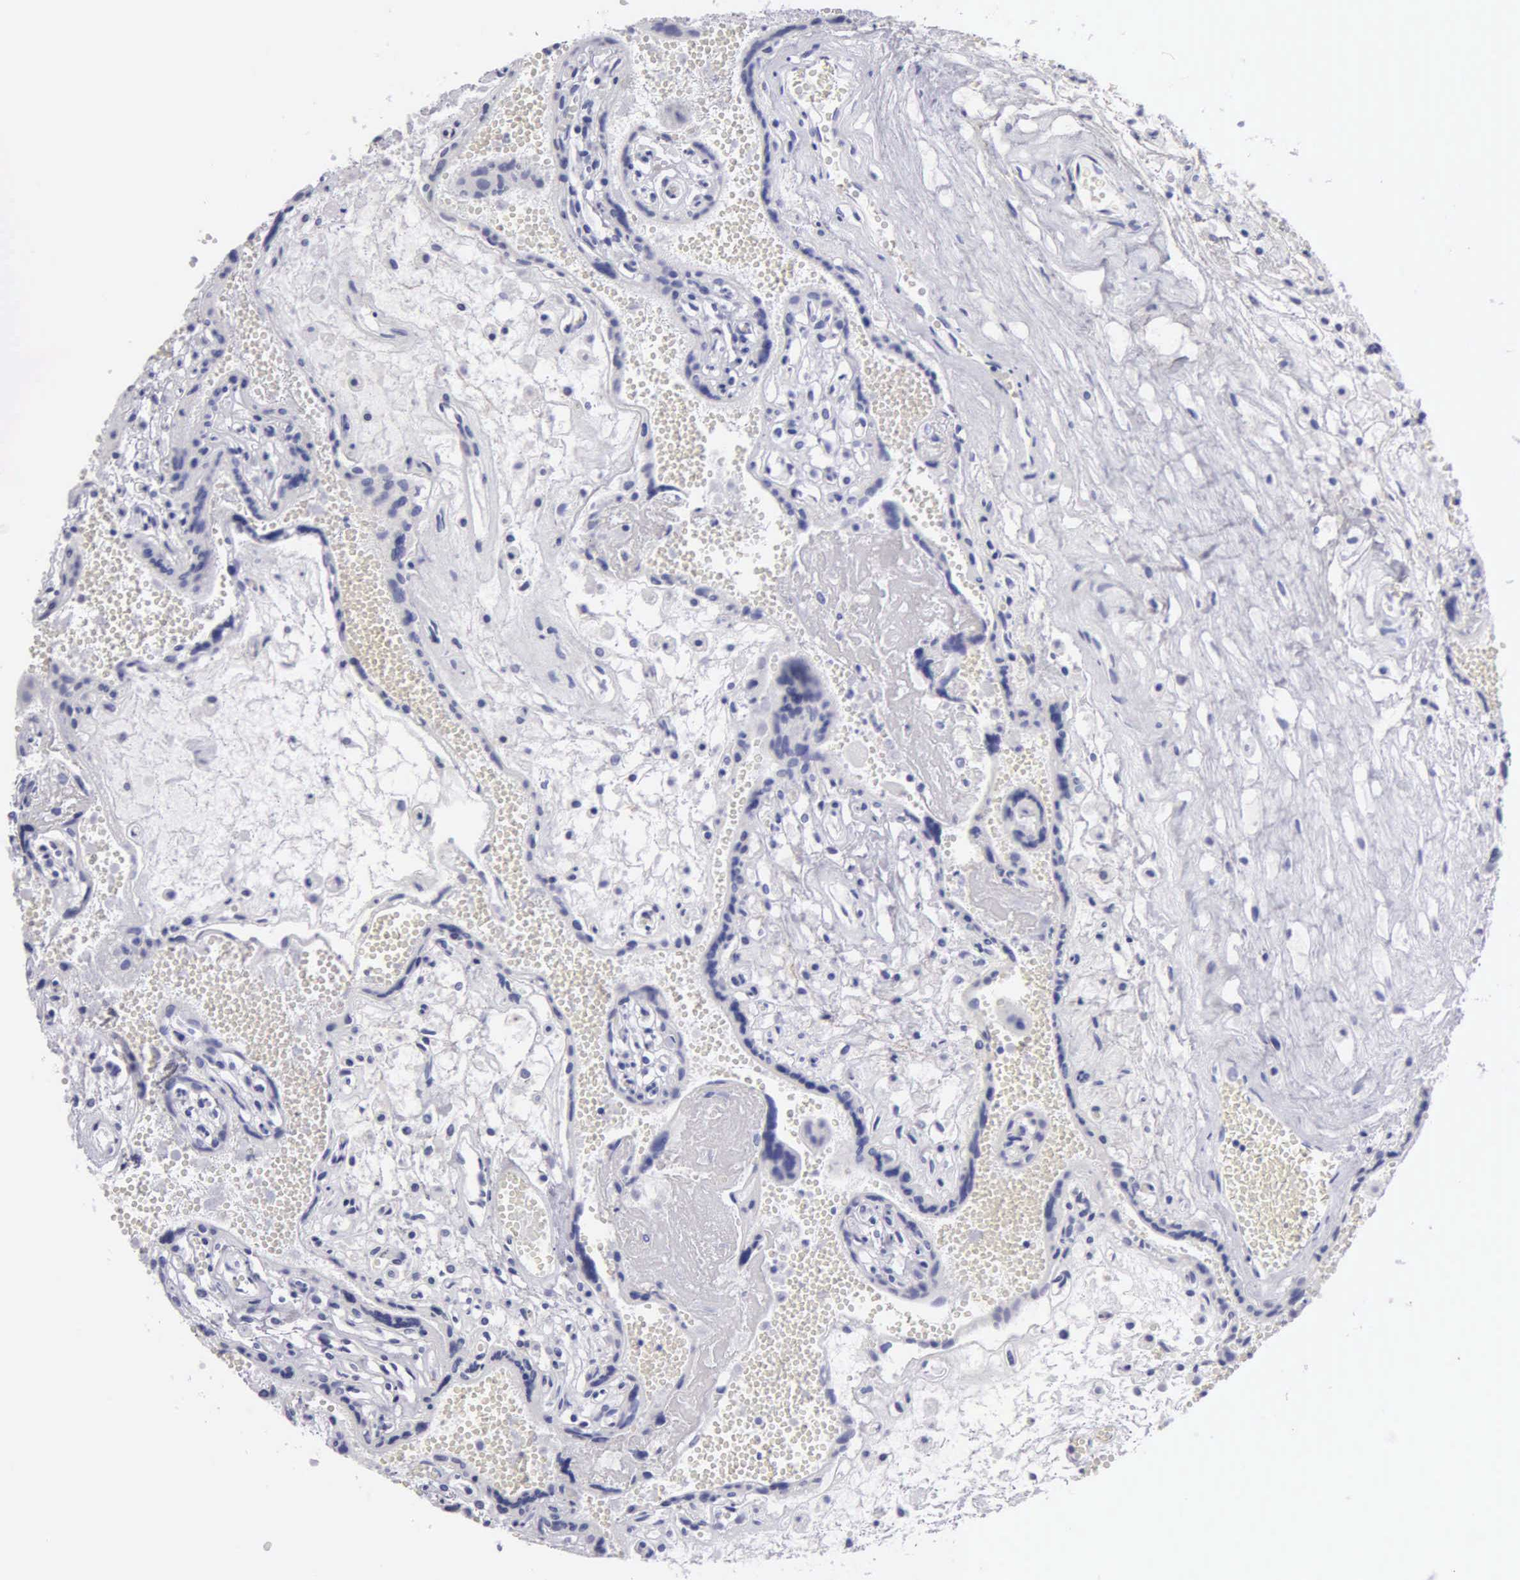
{"staining": {"intensity": "negative", "quantity": "none", "location": "none"}, "tissue": "placenta", "cell_type": "Decidual cells", "image_type": "normal", "snomed": [{"axis": "morphology", "description": "Normal tissue, NOS"}, {"axis": "topography", "description": "Placenta"}], "caption": "Immunohistochemistry (IHC) of benign placenta exhibits no positivity in decidual cells. (DAB immunohistochemistry with hematoxylin counter stain).", "gene": "FBLN5", "patient": {"sex": "female", "age": 40}}